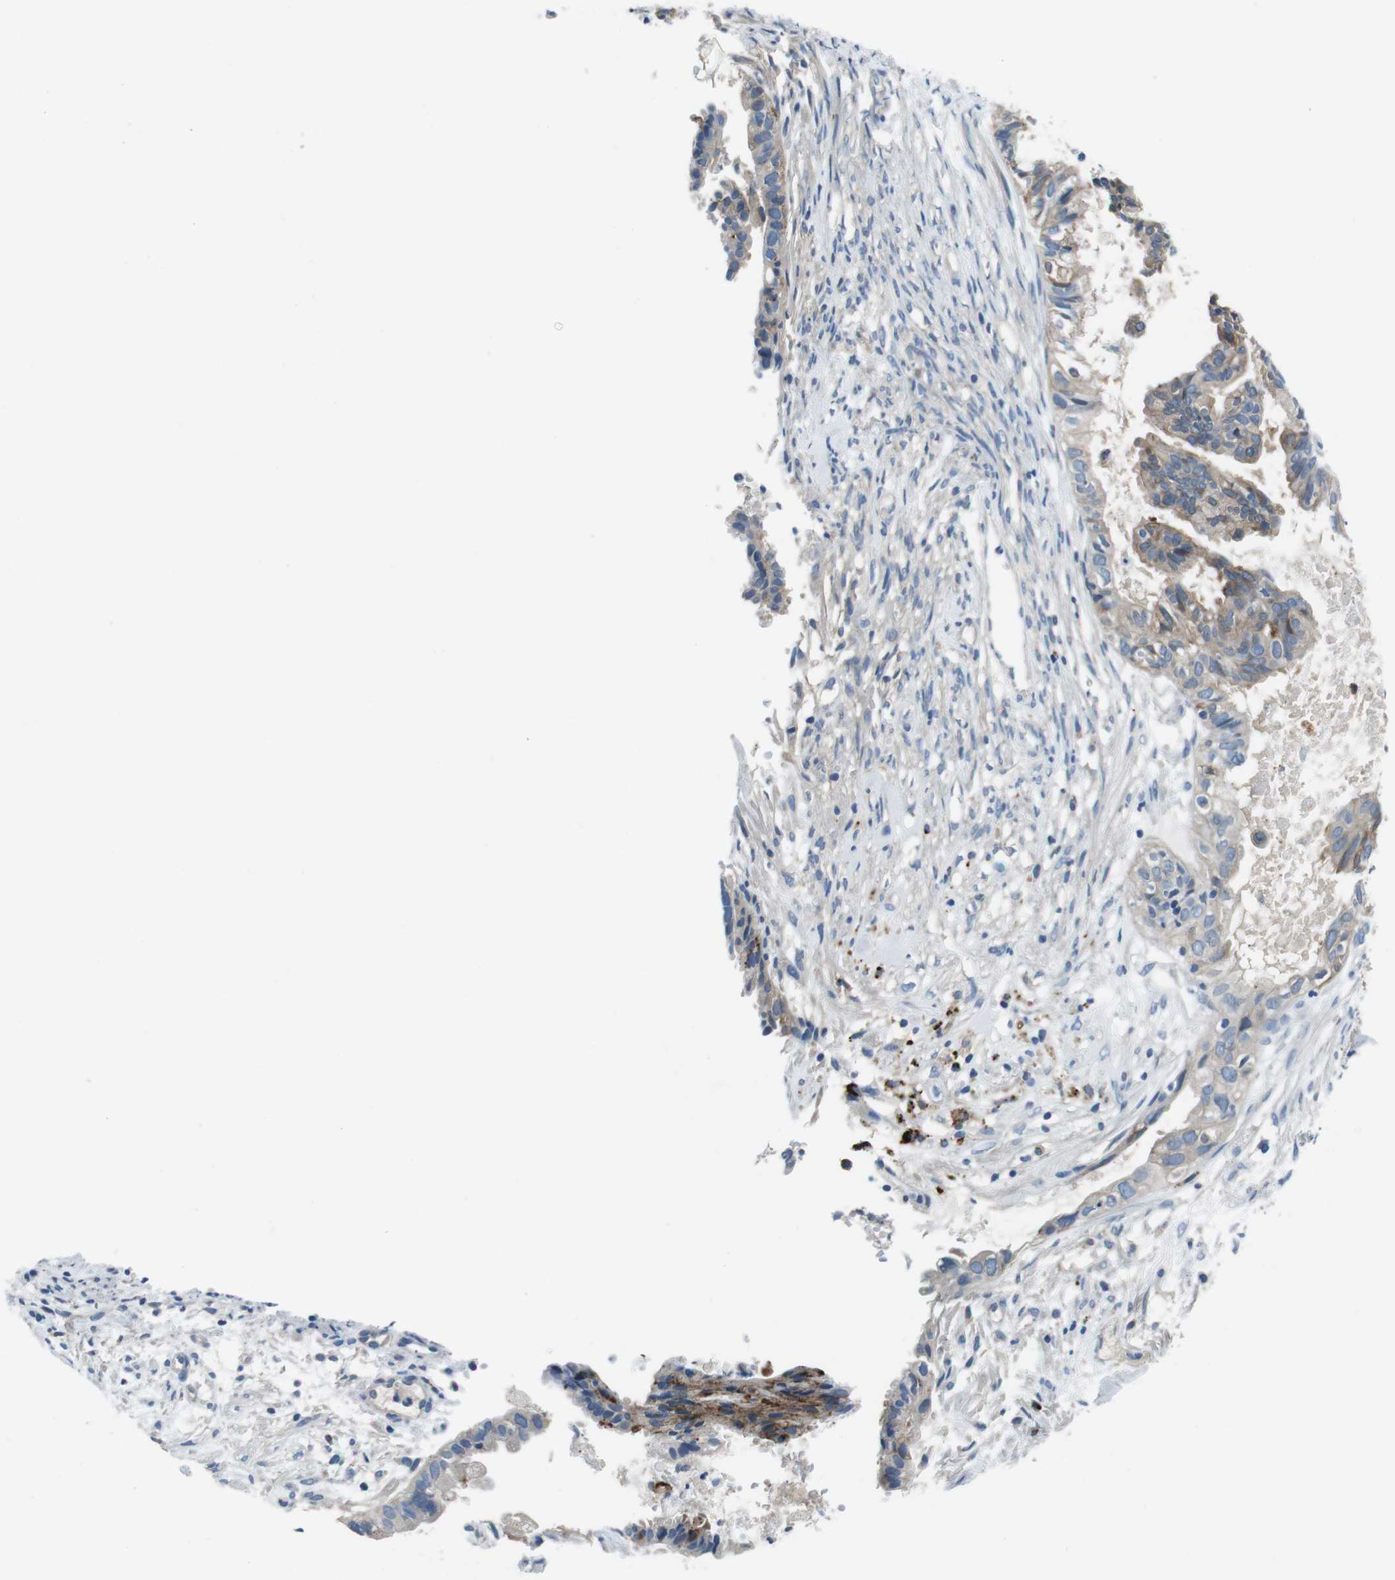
{"staining": {"intensity": "moderate", "quantity": "<25%", "location": "cytoplasmic/membranous"}, "tissue": "cervical cancer", "cell_type": "Tumor cells", "image_type": "cancer", "snomed": [{"axis": "morphology", "description": "Normal tissue, NOS"}, {"axis": "morphology", "description": "Adenocarcinoma, NOS"}, {"axis": "topography", "description": "Cervix"}, {"axis": "topography", "description": "Endometrium"}], "caption": "The image displays a brown stain indicating the presence of a protein in the cytoplasmic/membranous of tumor cells in cervical adenocarcinoma. (DAB (3,3'-diaminobenzidine) = brown stain, brightfield microscopy at high magnification).", "gene": "TULP3", "patient": {"sex": "female", "age": 86}}